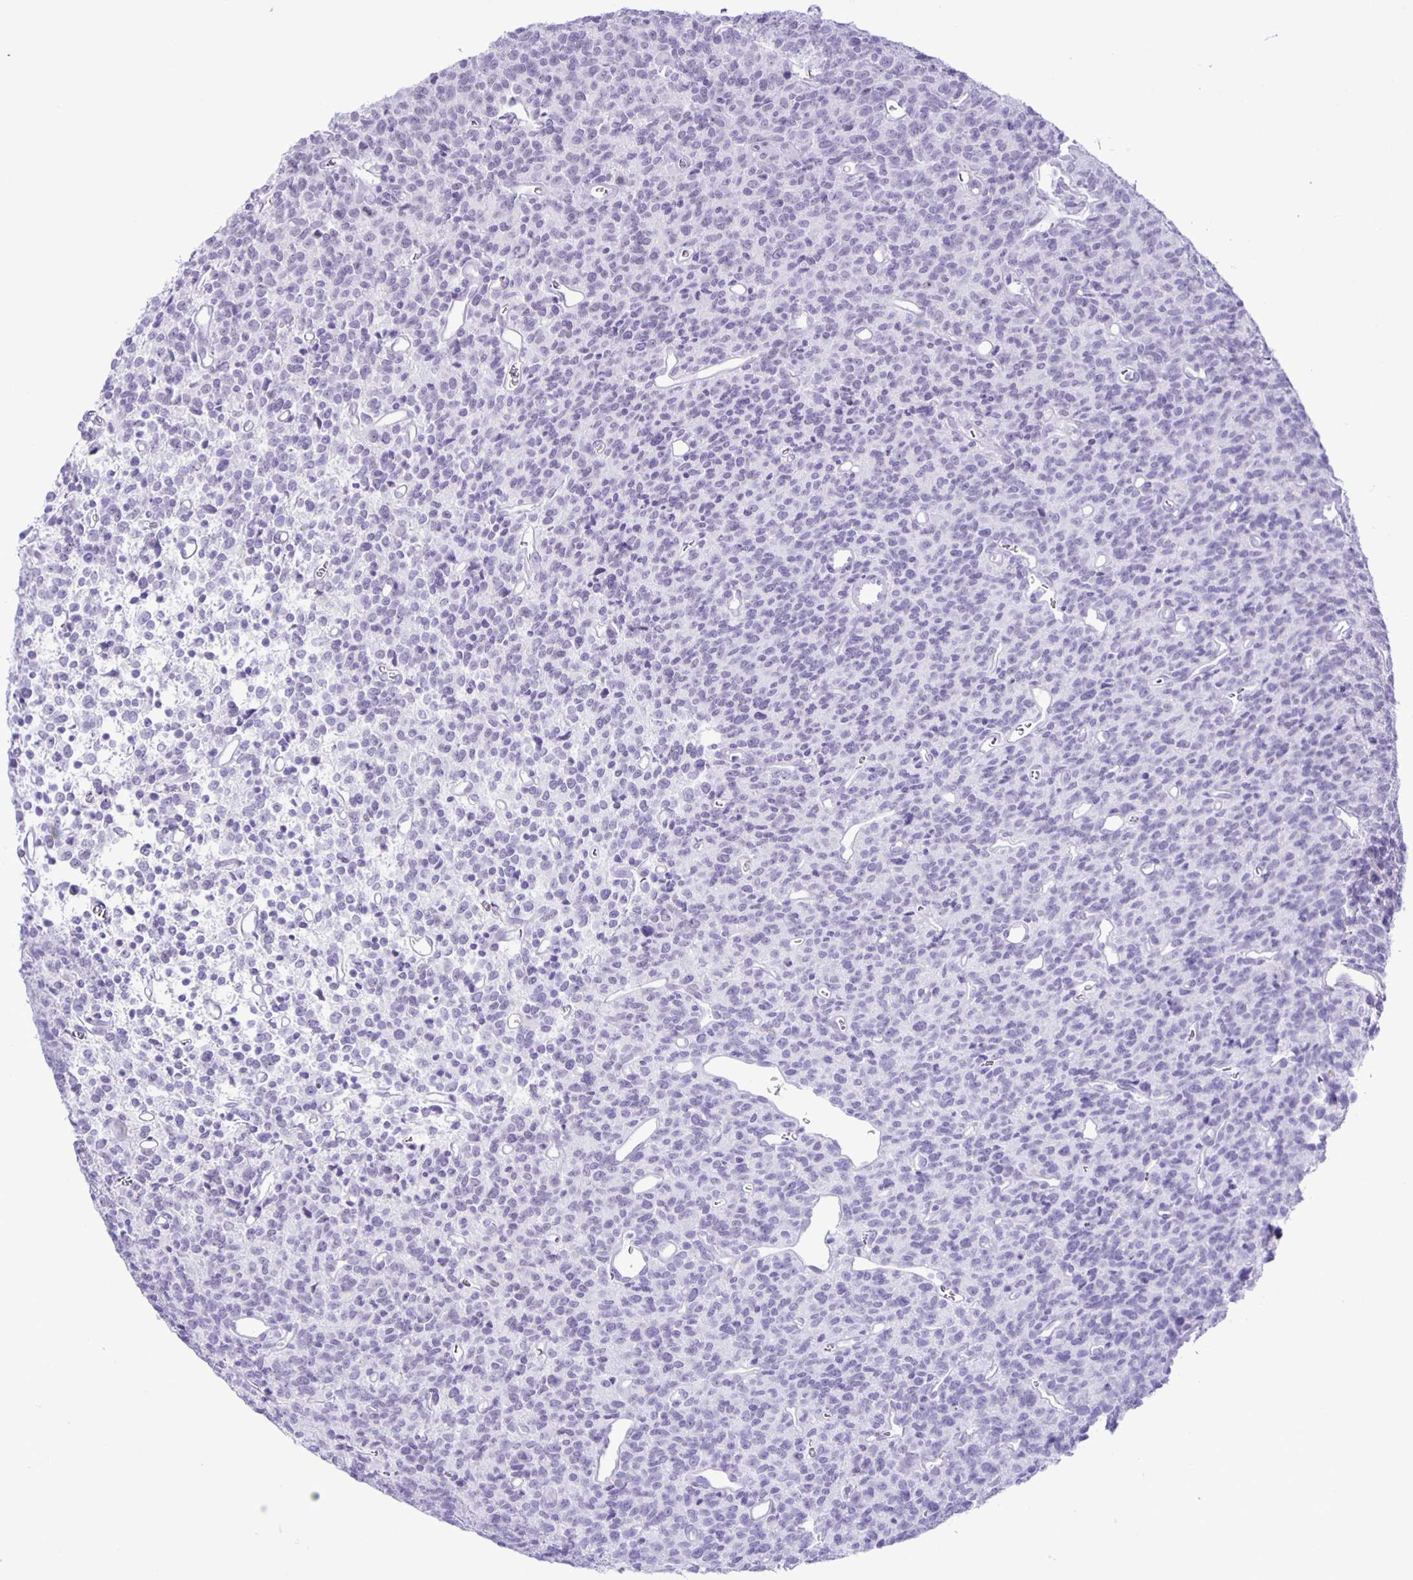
{"staining": {"intensity": "negative", "quantity": "none", "location": "none"}, "tissue": "glioma", "cell_type": "Tumor cells", "image_type": "cancer", "snomed": [{"axis": "morphology", "description": "Glioma, malignant, High grade"}, {"axis": "topography", "description": "Brain"}], "caption": "High-grade glioma (malignant) stained for a protein using immunohistochemistry reveals no expression tumor cells.", "gene": "EZHIP", "patient": {"sex": "male", "age": 76}}